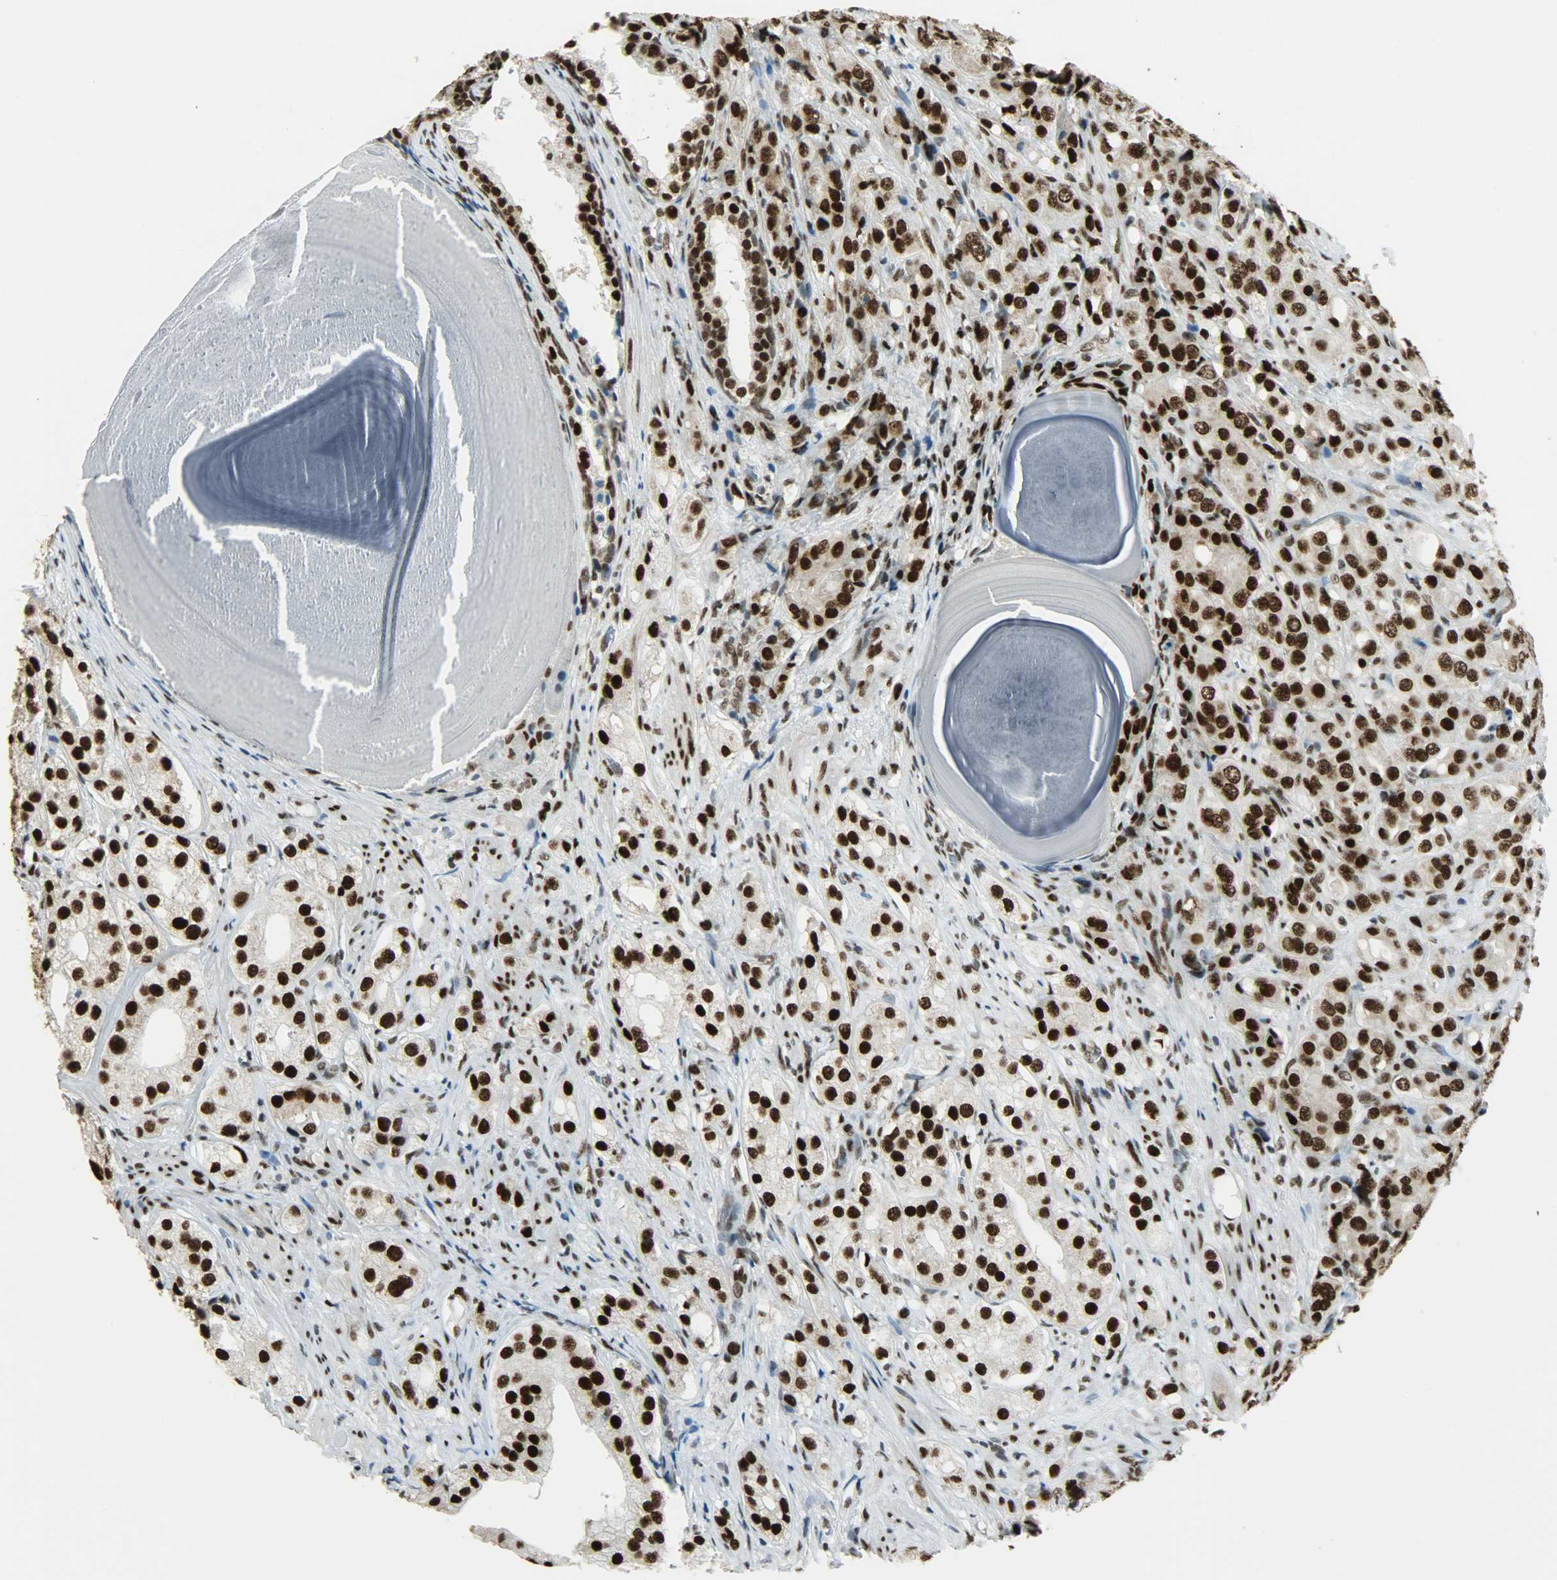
{"staining": {"intensity": "strong", "quantity": ">75%", "location": "nuclear"}, "tissue": "prostate cancer", "cell_type": "Tumor cells", "image_type": "cancer", "snomed": [{"axis": "morphology", "description": "Adenocarcinoma, High grade"}, {"axis": "topography", "description": "Prostate"}], "caption": "High-magnification brightfield microscopy of high-grade adenocarcinoma (prostate) stained with DAB (brown) and counterstained with hematoxylin (blue). tumor cells exhibit strong nuclear expression is present in about>75% of cells.", "gene": "MYEF2", "patient": {"sex": "male", "age": 68}}